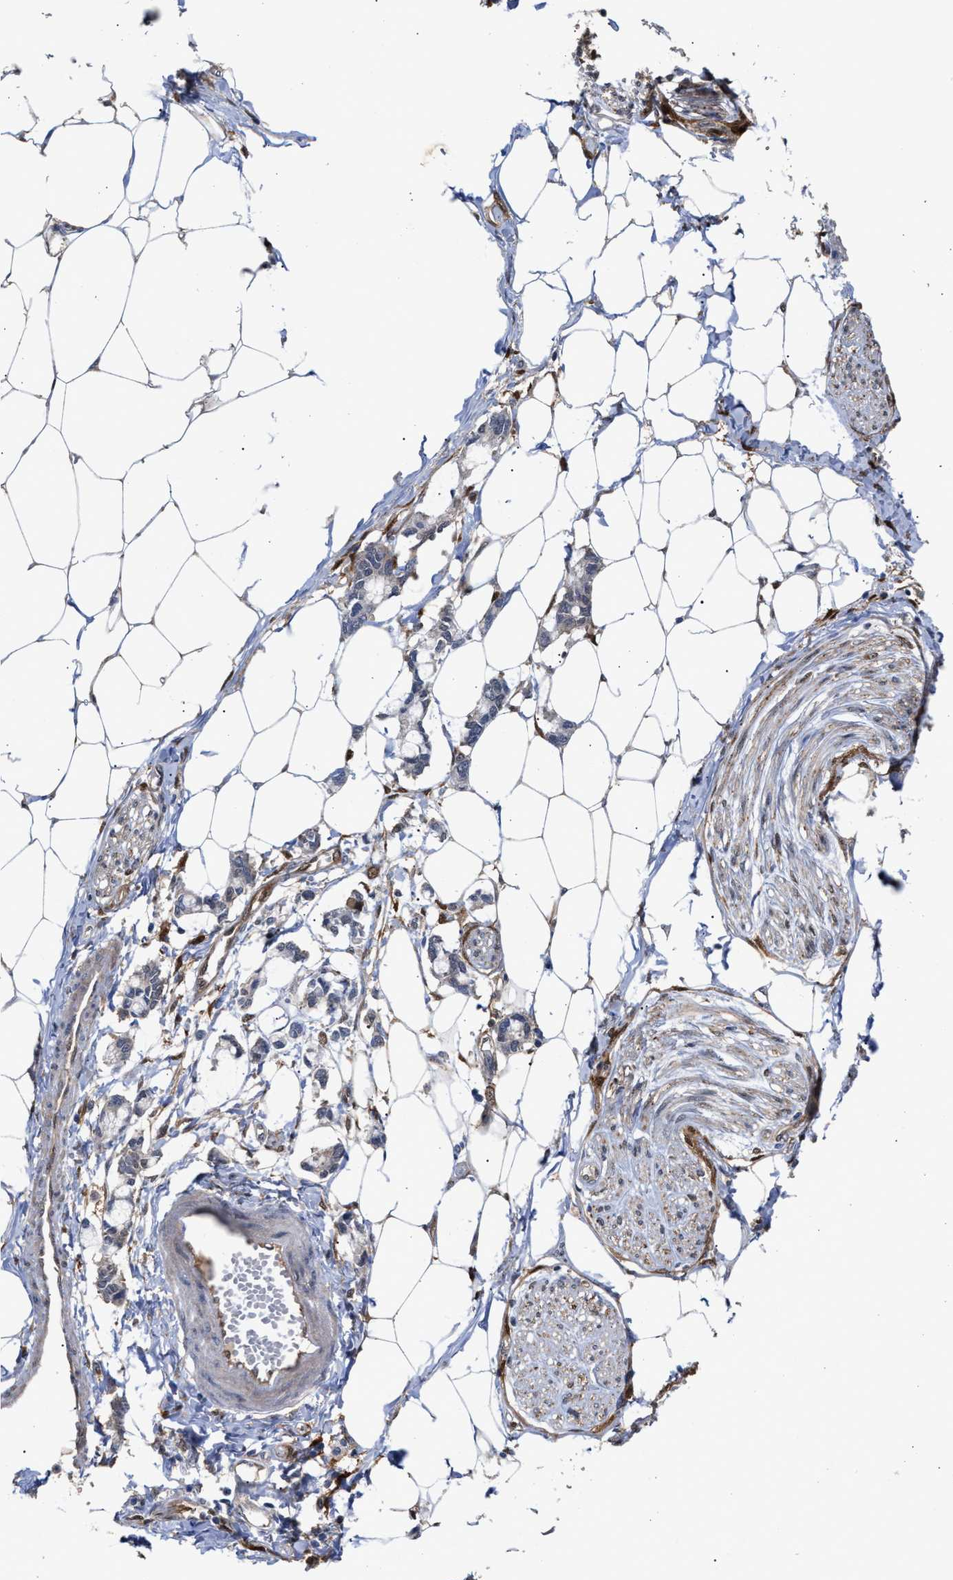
{"staining": {"intensity": "weak", "quantity": ">75%", "location": "nuclear"}, "tissue": "adipose tissue", "cell_type": "Adipocytes", "image_type": "normal", "snomed": [{"axis": "morphology", "description": "Normal tissue, NOS"}, {"axis": "morphology", "description": "Adenocarcinoma, NOS"}, {"axis": "topography", "description": "Colon"}, {"axis": "topography", "description": "Peripheral nerve tissue"}], "caption": "Brown immunohistochemical staining in normal human adipose tissue displays weak nuclear expression in about >75% of adipocytes. The staining was performed using DAB (3,3'-diaminobenzidine) to visualize the protein expression in brown, while the nuclei were stained in blue with hematoxylin (Magnification: 20x).", "gene": "TP53I3", "patient": {"sex": "male", "age": 14}}